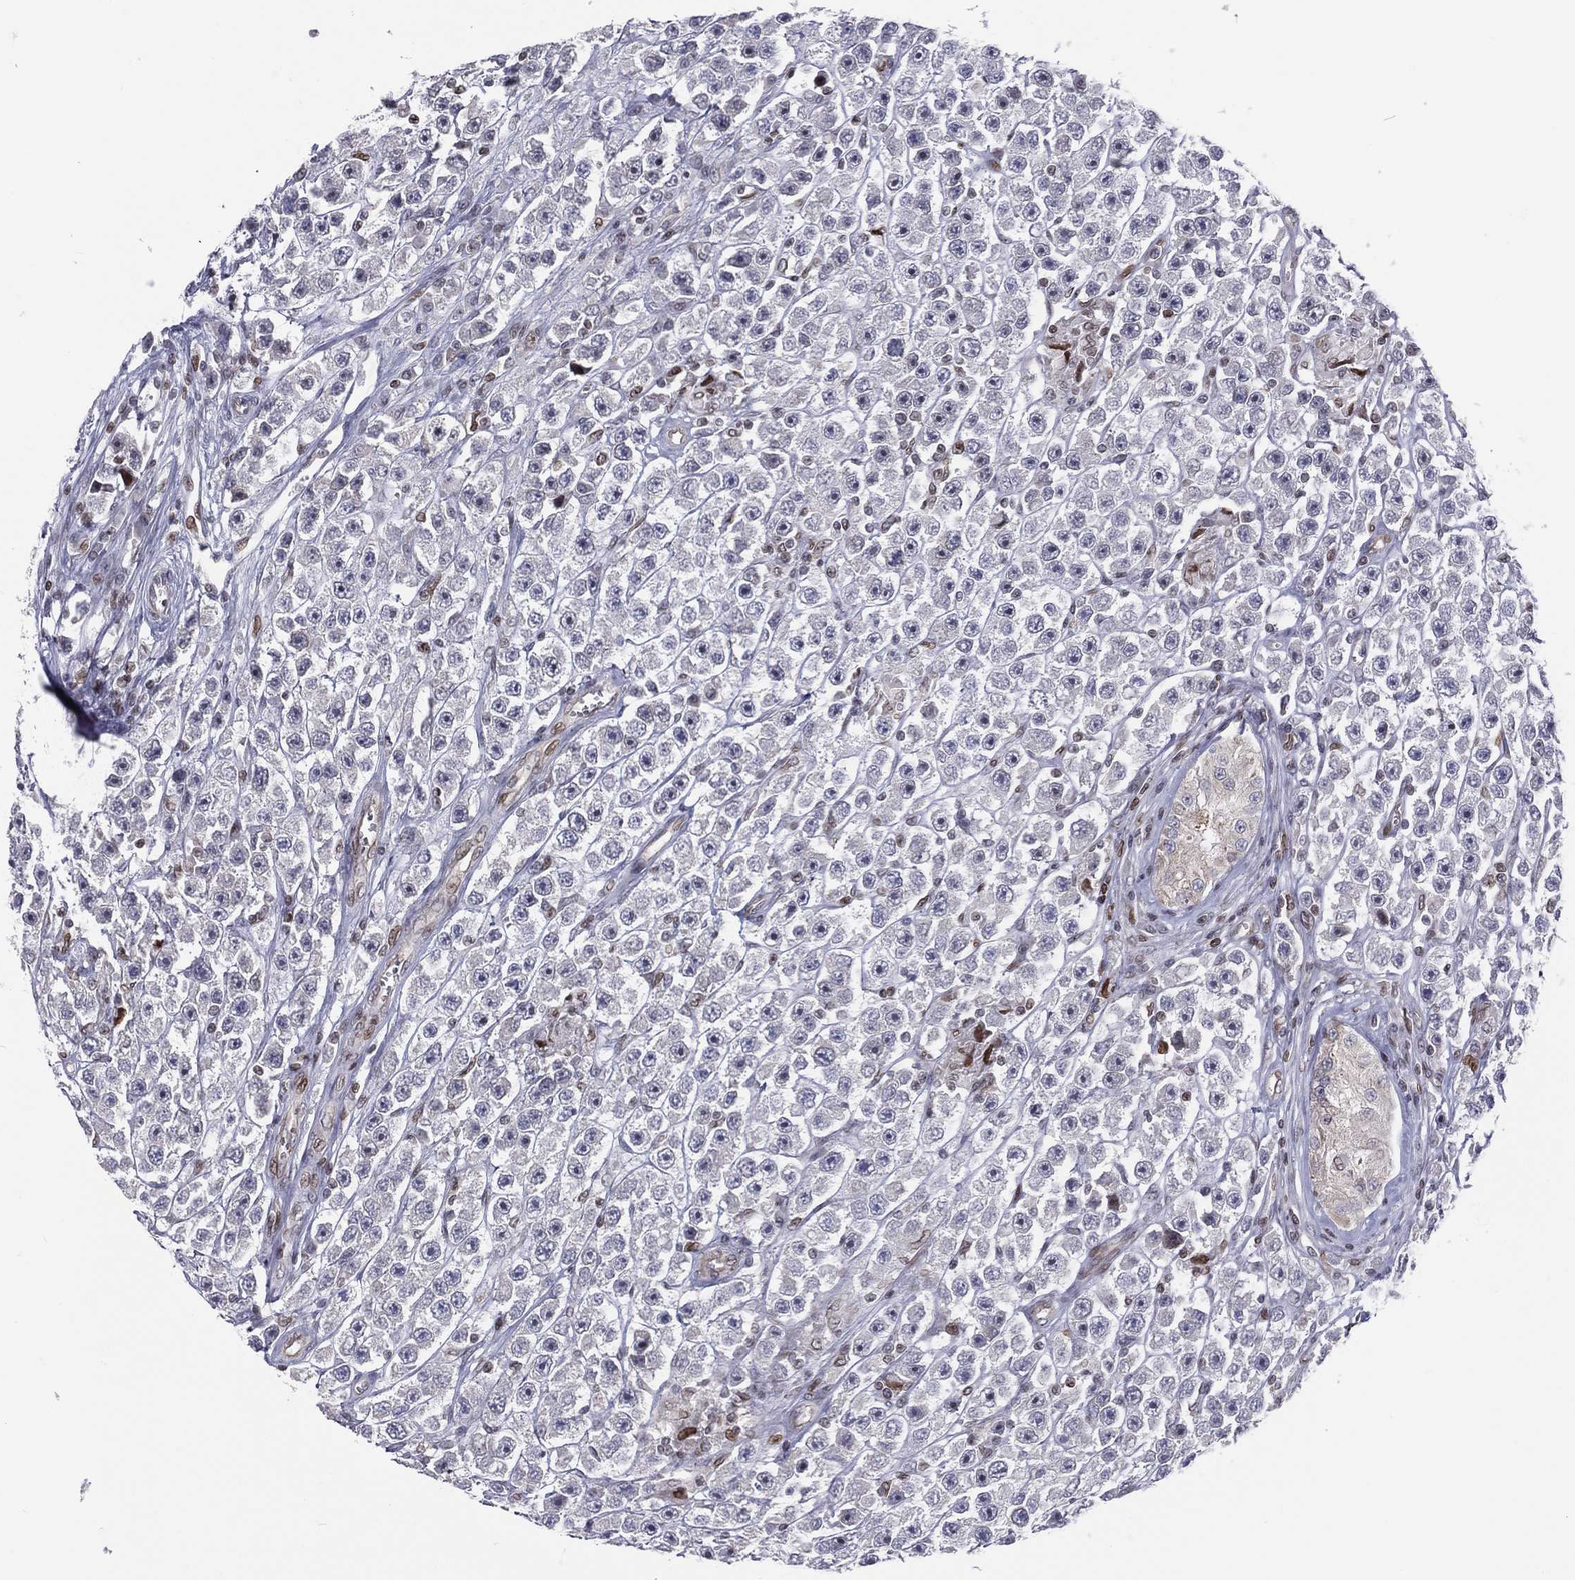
{"staining": {"intensity": "negative", "quantity": "none", "location": "none"}, "tissue": "testis cancer", "cell_type": "Tumor cells", "image_type": "cancer", "snomed": [{"axis": "morphology", "description": "Seminoma, NOS"}, {"axis": "topography", "description": "Testis"}], "caption": "This is an immunohistochemistry image of testis seminoma. There is no staining in tumor cells.", "gene": "DBF4B", "patient": {"sex": "male", "age": 45}}